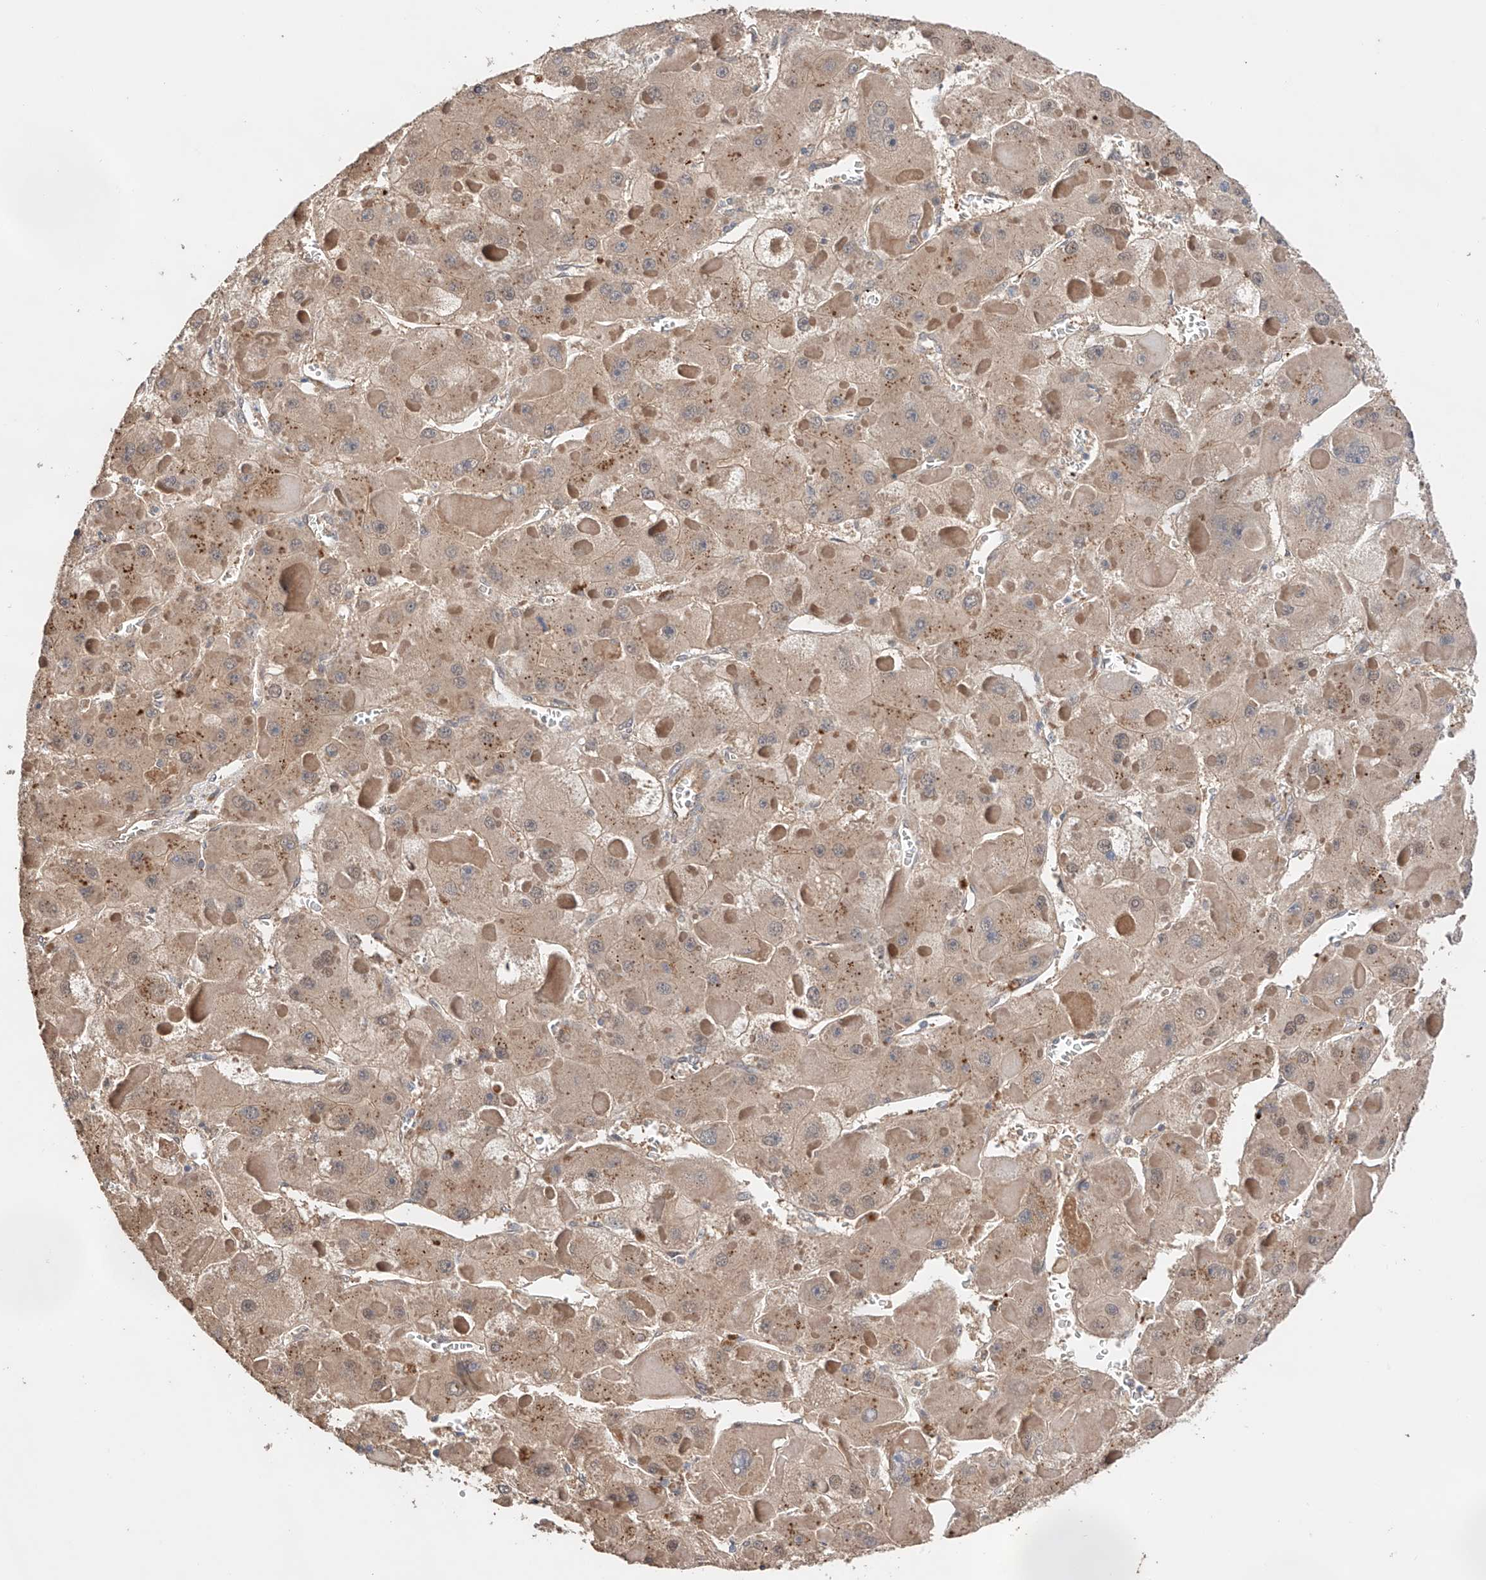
{"staining": {"intensity": "weak", "quantity": ">75%", "location": "cytoplasmic/membranous"}, "tissue": "liver cancer", "cell_type": "Tumor cells", "image_type": "cancer", "snomed": [{"axis": "morphology", "description": "Carcinoma, Hepatocellular, NOS"}, {"axis": "topography", "description": "Liver"}], "caption": "An image showing weak cytoplasmic/membranous expression in approximately >75% of tumor cells in liver cancer (hepatocellular carcinoma), as visualized by brown immunohistochemical staining.", "gene": "ZFHX2", "patient": {"sex": "female", "age": 73}}